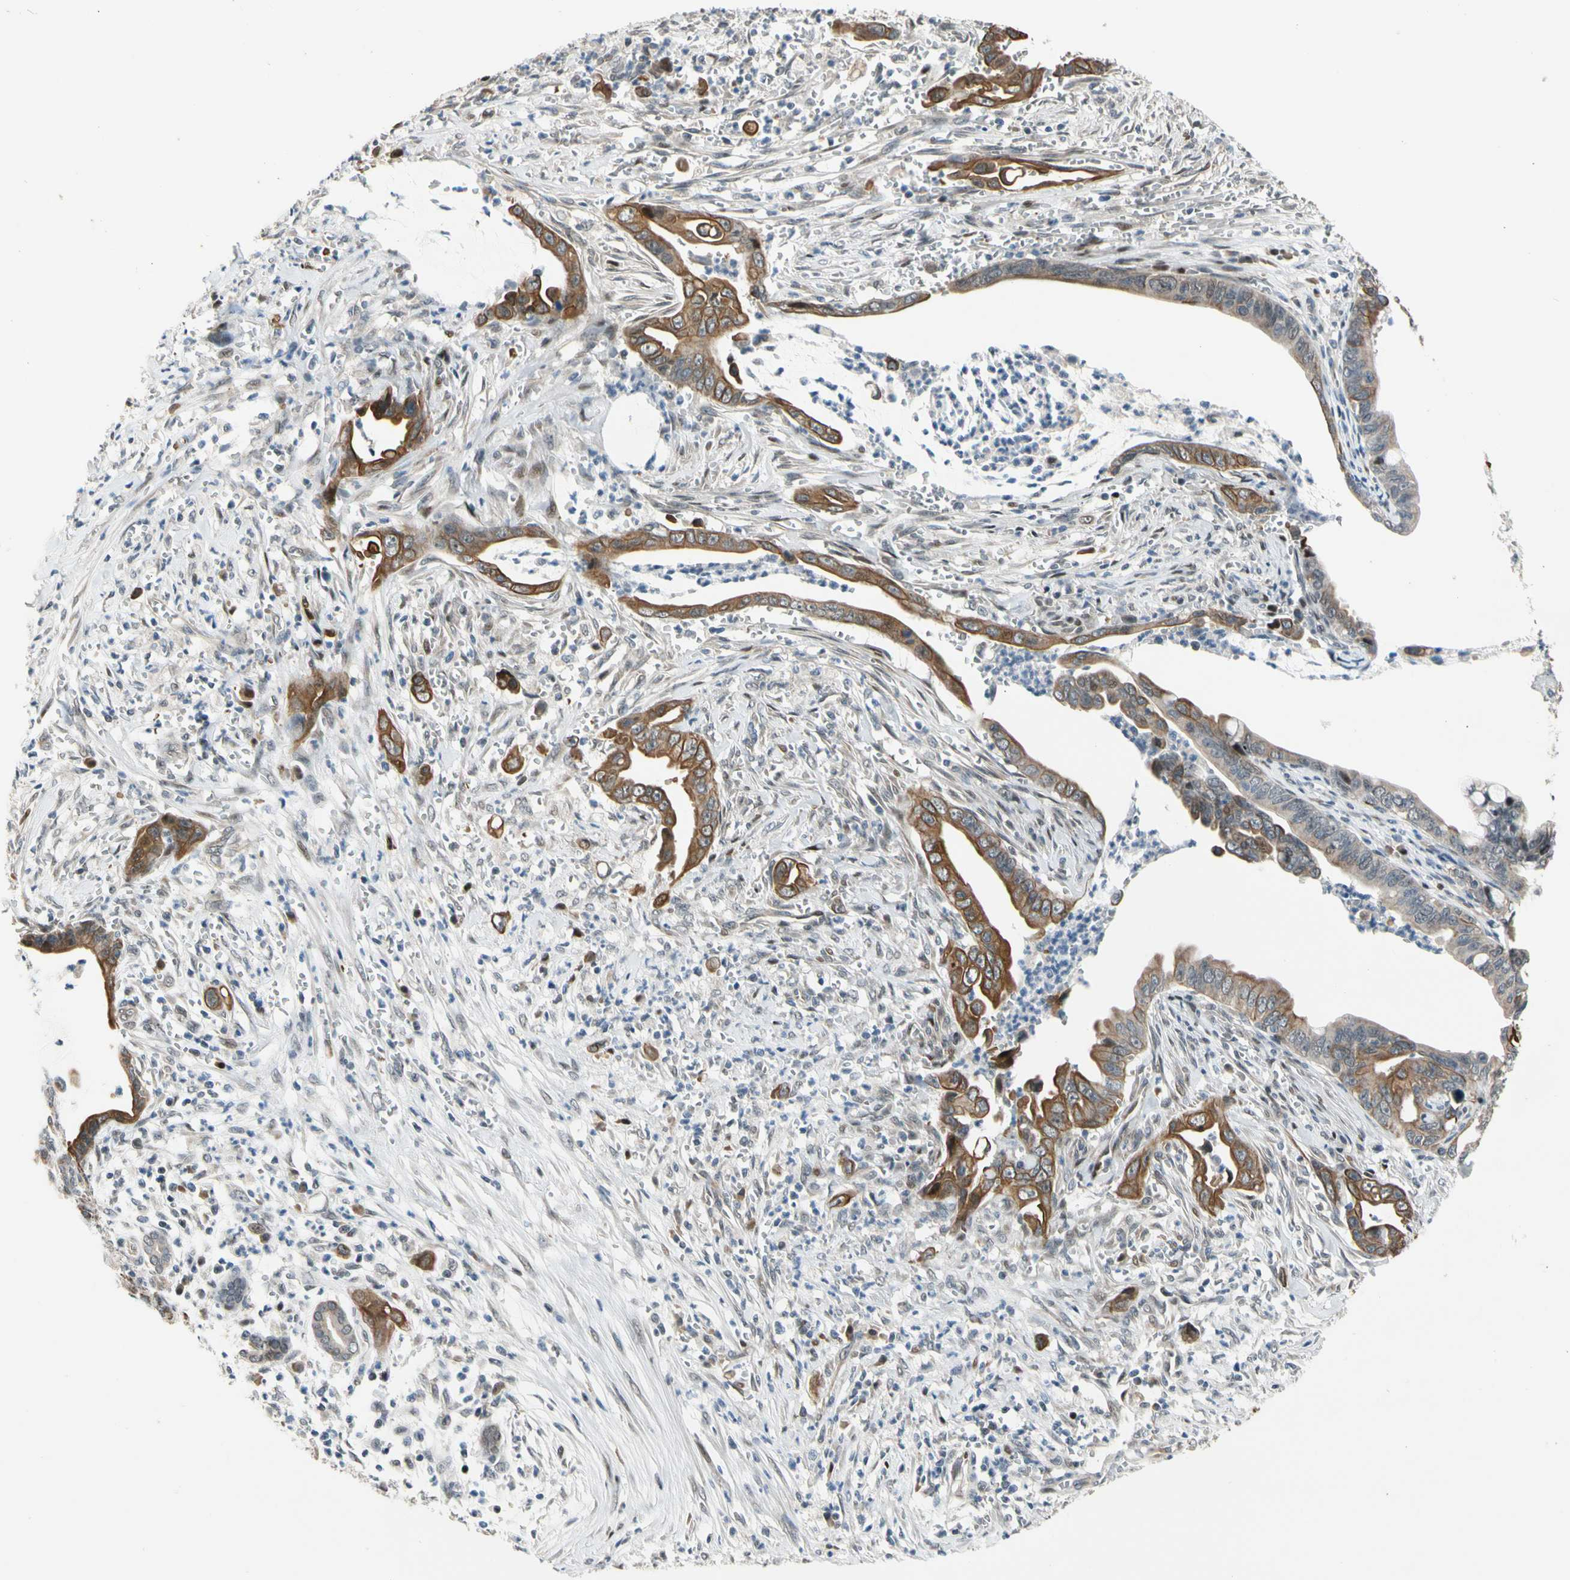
{"staining": {"intensity": "moderate", "quantity": "25%-75%", "location": "cytoplasmic/membranous"}, "tissue": "pancreatic cancer", "cell_type": "Tumor cells", "image_type": "cancer", "snomed": [{"axis": "morphology", "description": "Adenocarcinoma, NOS"}, {"axis": "topography", "description": "Pancreas"}], "caption": "Approximately 25%-75% of tumor cells in human pancreatic cancer display moderate cytoplasmic/membranous protein expression as visualized by brown immunohistochemical staining.", "gene": "ZNF184", "patient": {"sex": "male", "age": 59}}